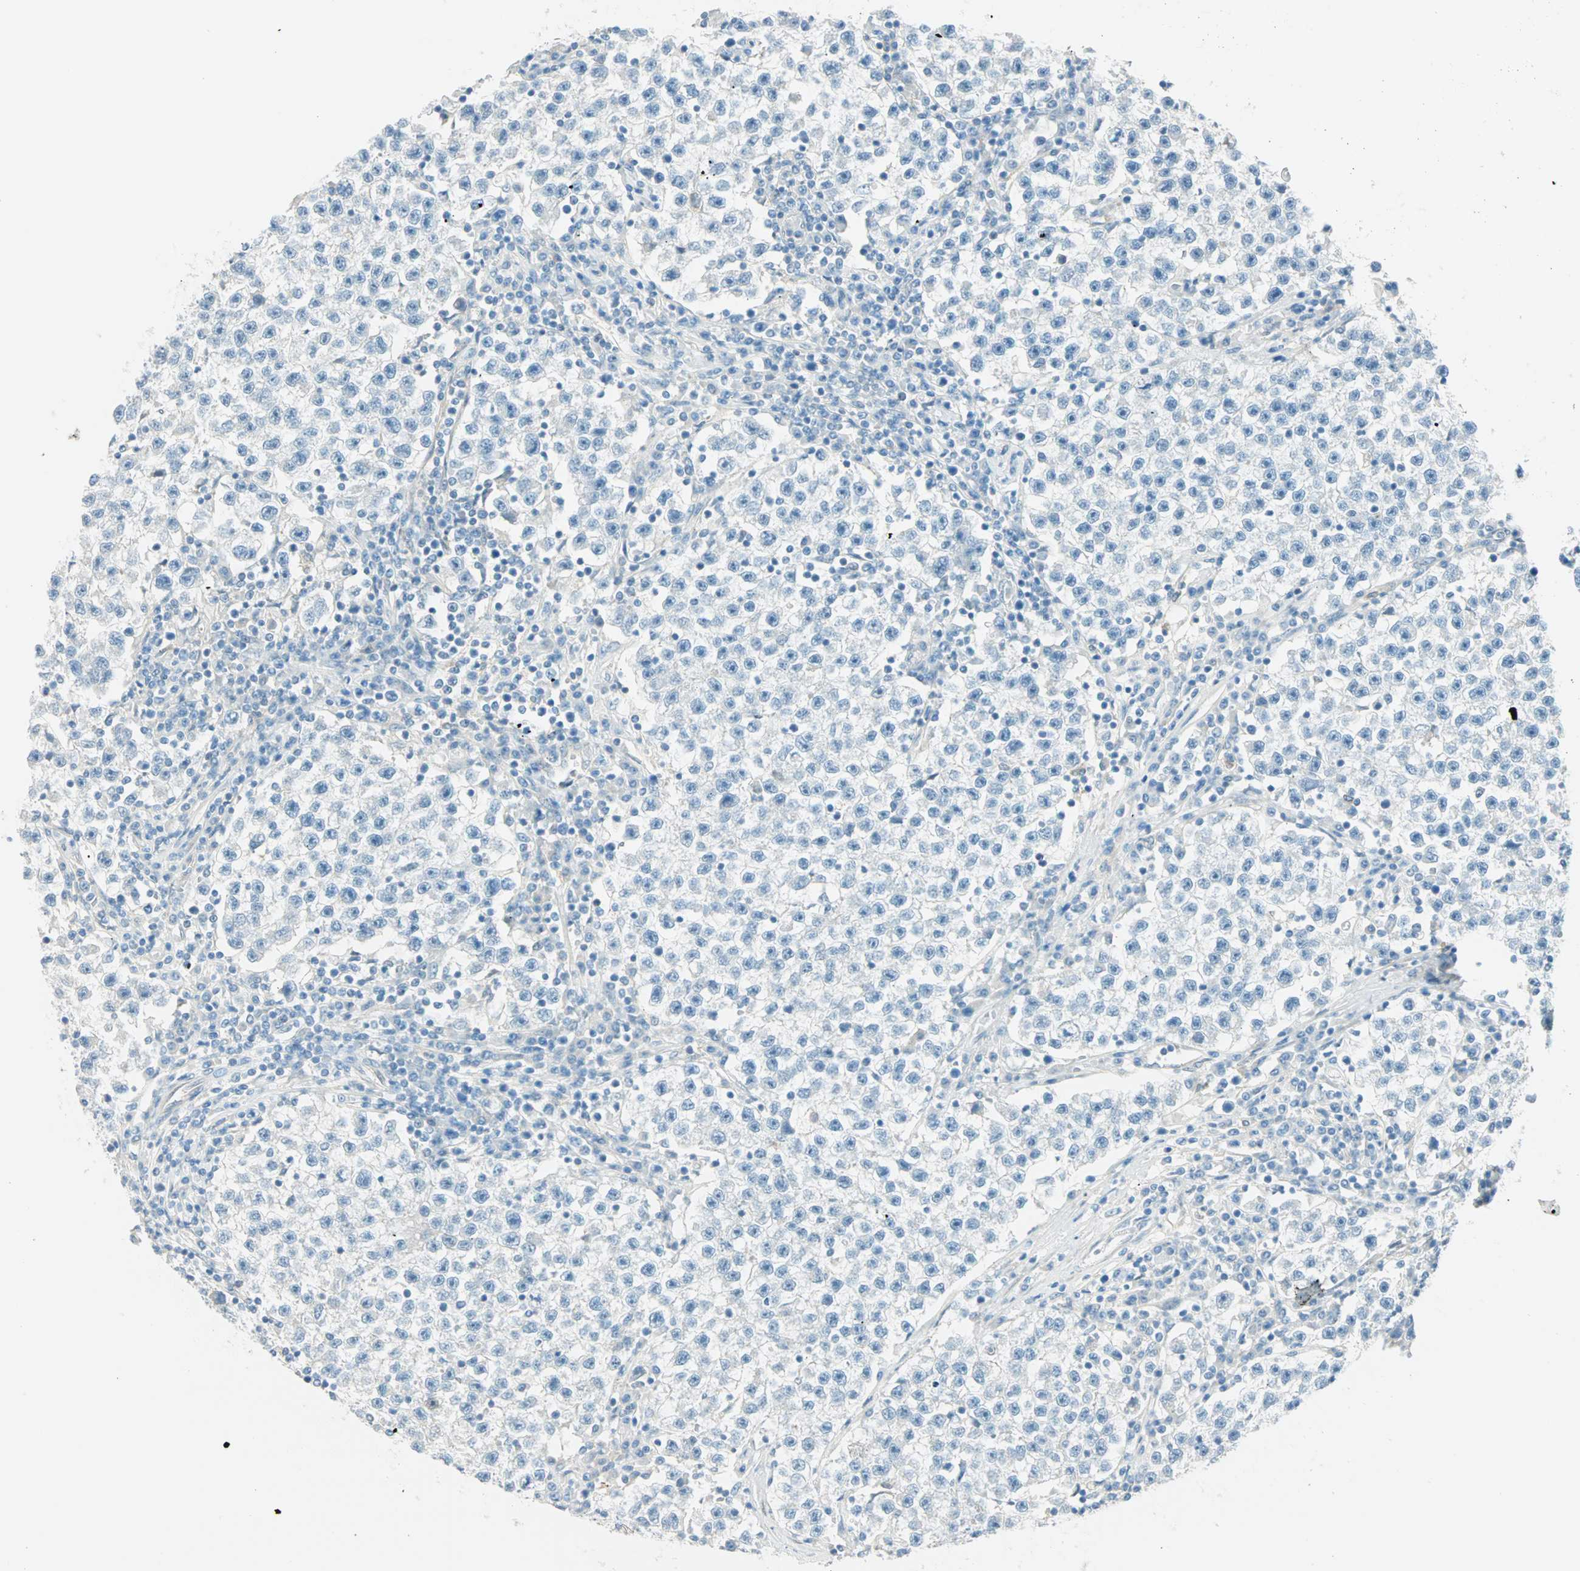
{"staining": {"intensity": "negative", "quantity": "none", "location": "none"}, "tissue": "testis cancer", "cell_type": "Tumor cells", "image_type": "cancer", "snomed": [{"axis": "morphology", "description": "Seminoma, NOS"}, {"axis": "topography", "description": "Testis"}], "caption": "Protein analysis of seminoma (testis) displays no significant expression in tumor cells.", "gene": "S100A1", "patient": {"sex": "male", "age": 22}}